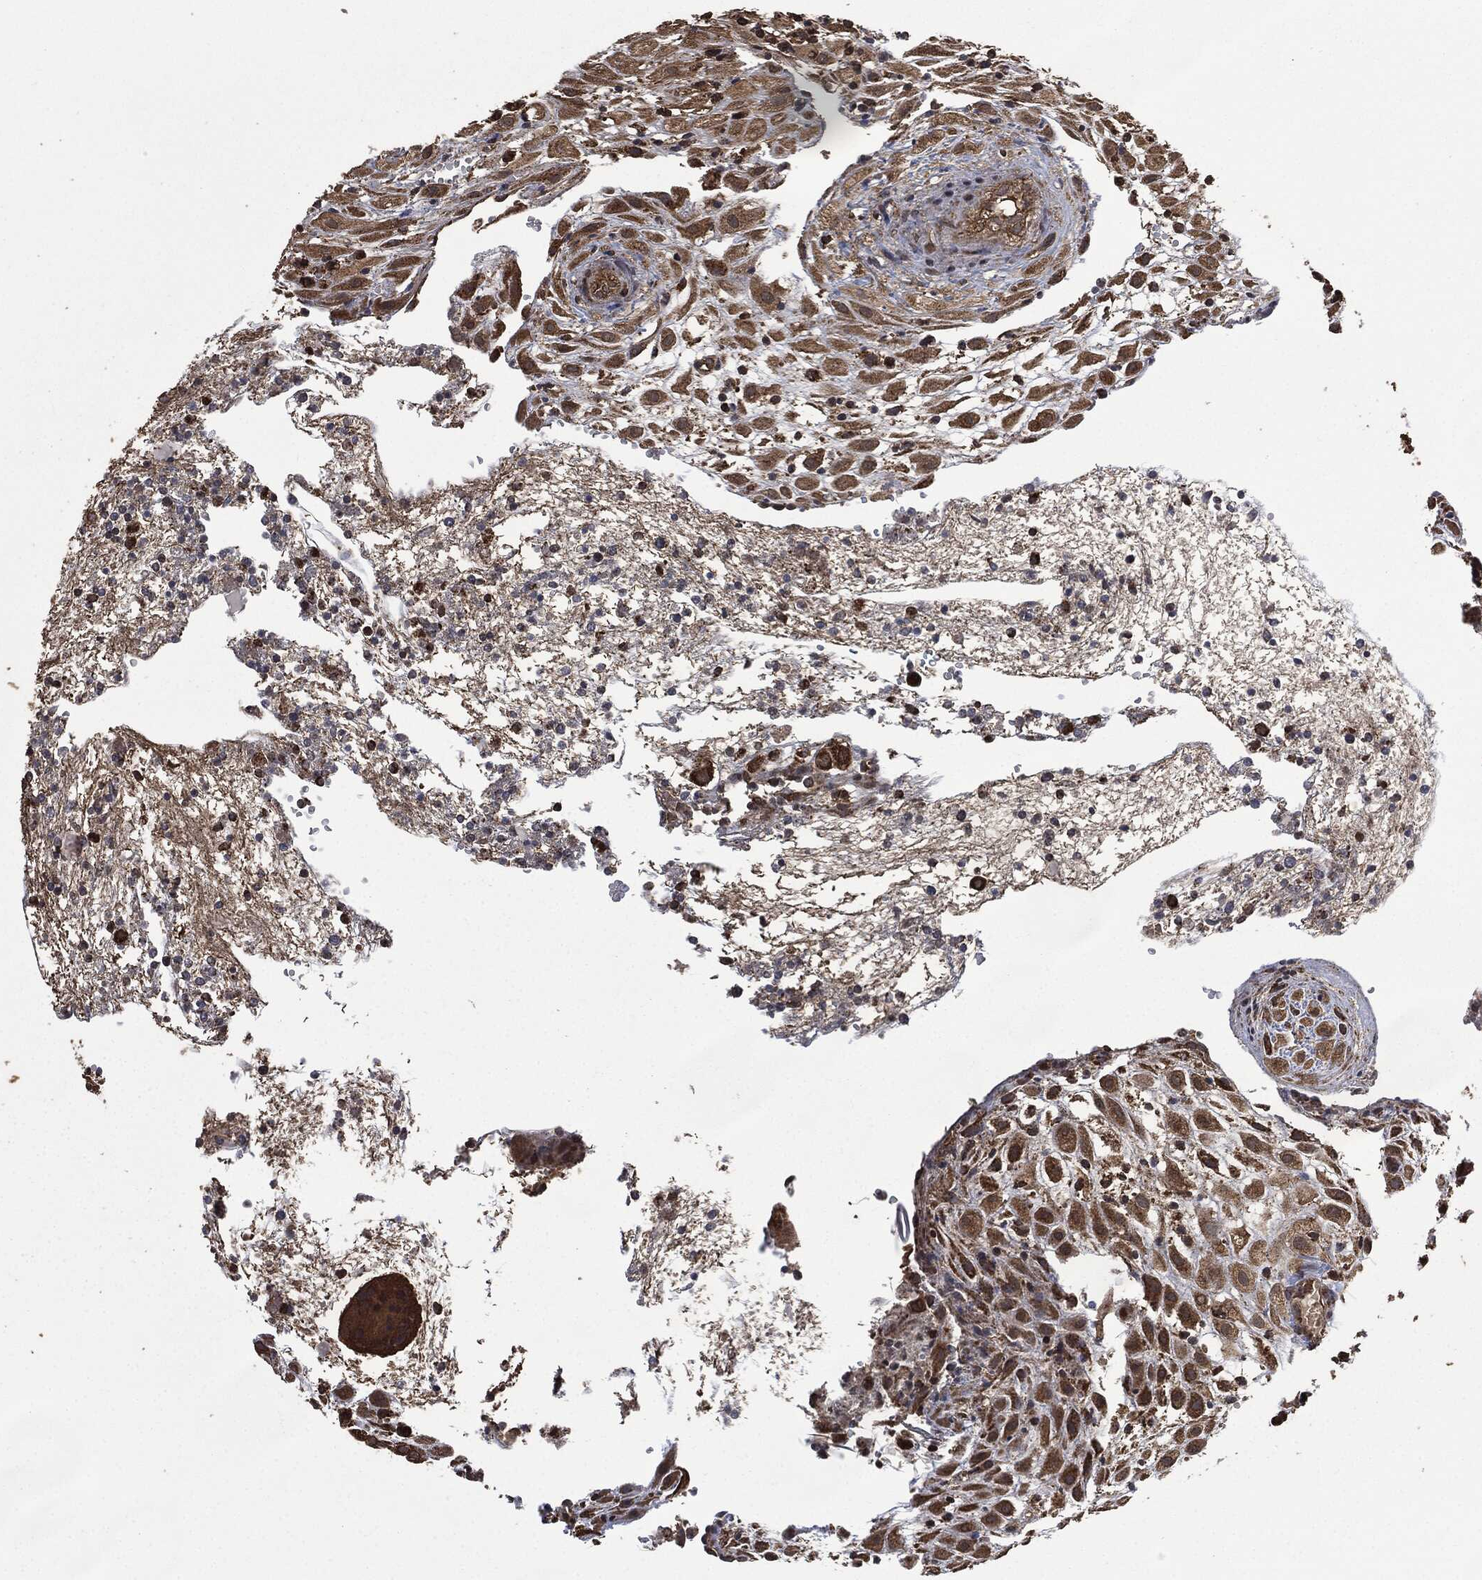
{"staining": {"intensity": "moderate", "quantity": ">75%", "location": "cytoplasmic/membranous"}, "tissue": "placenta", "cell_type": "Decidual cells", "image_type": "normal", "snomed": [{"axis": "morphology", "description": "Normal tissue, NOS"}, {"axis": "topography", "description": "Placenta"}], "caption": "Placenta stained with DAB immunohistochemistry (IHC) demonstrates medium levels of moderate cytoplasmic/membranous staining in approximately >75% of decidual cells. Immunohistochemistry (ihc) stains the protein of interest in brown and the nuclei are stained blue.", "gene": "LIG3", "patient": {"sex": "female", "age": 24}}